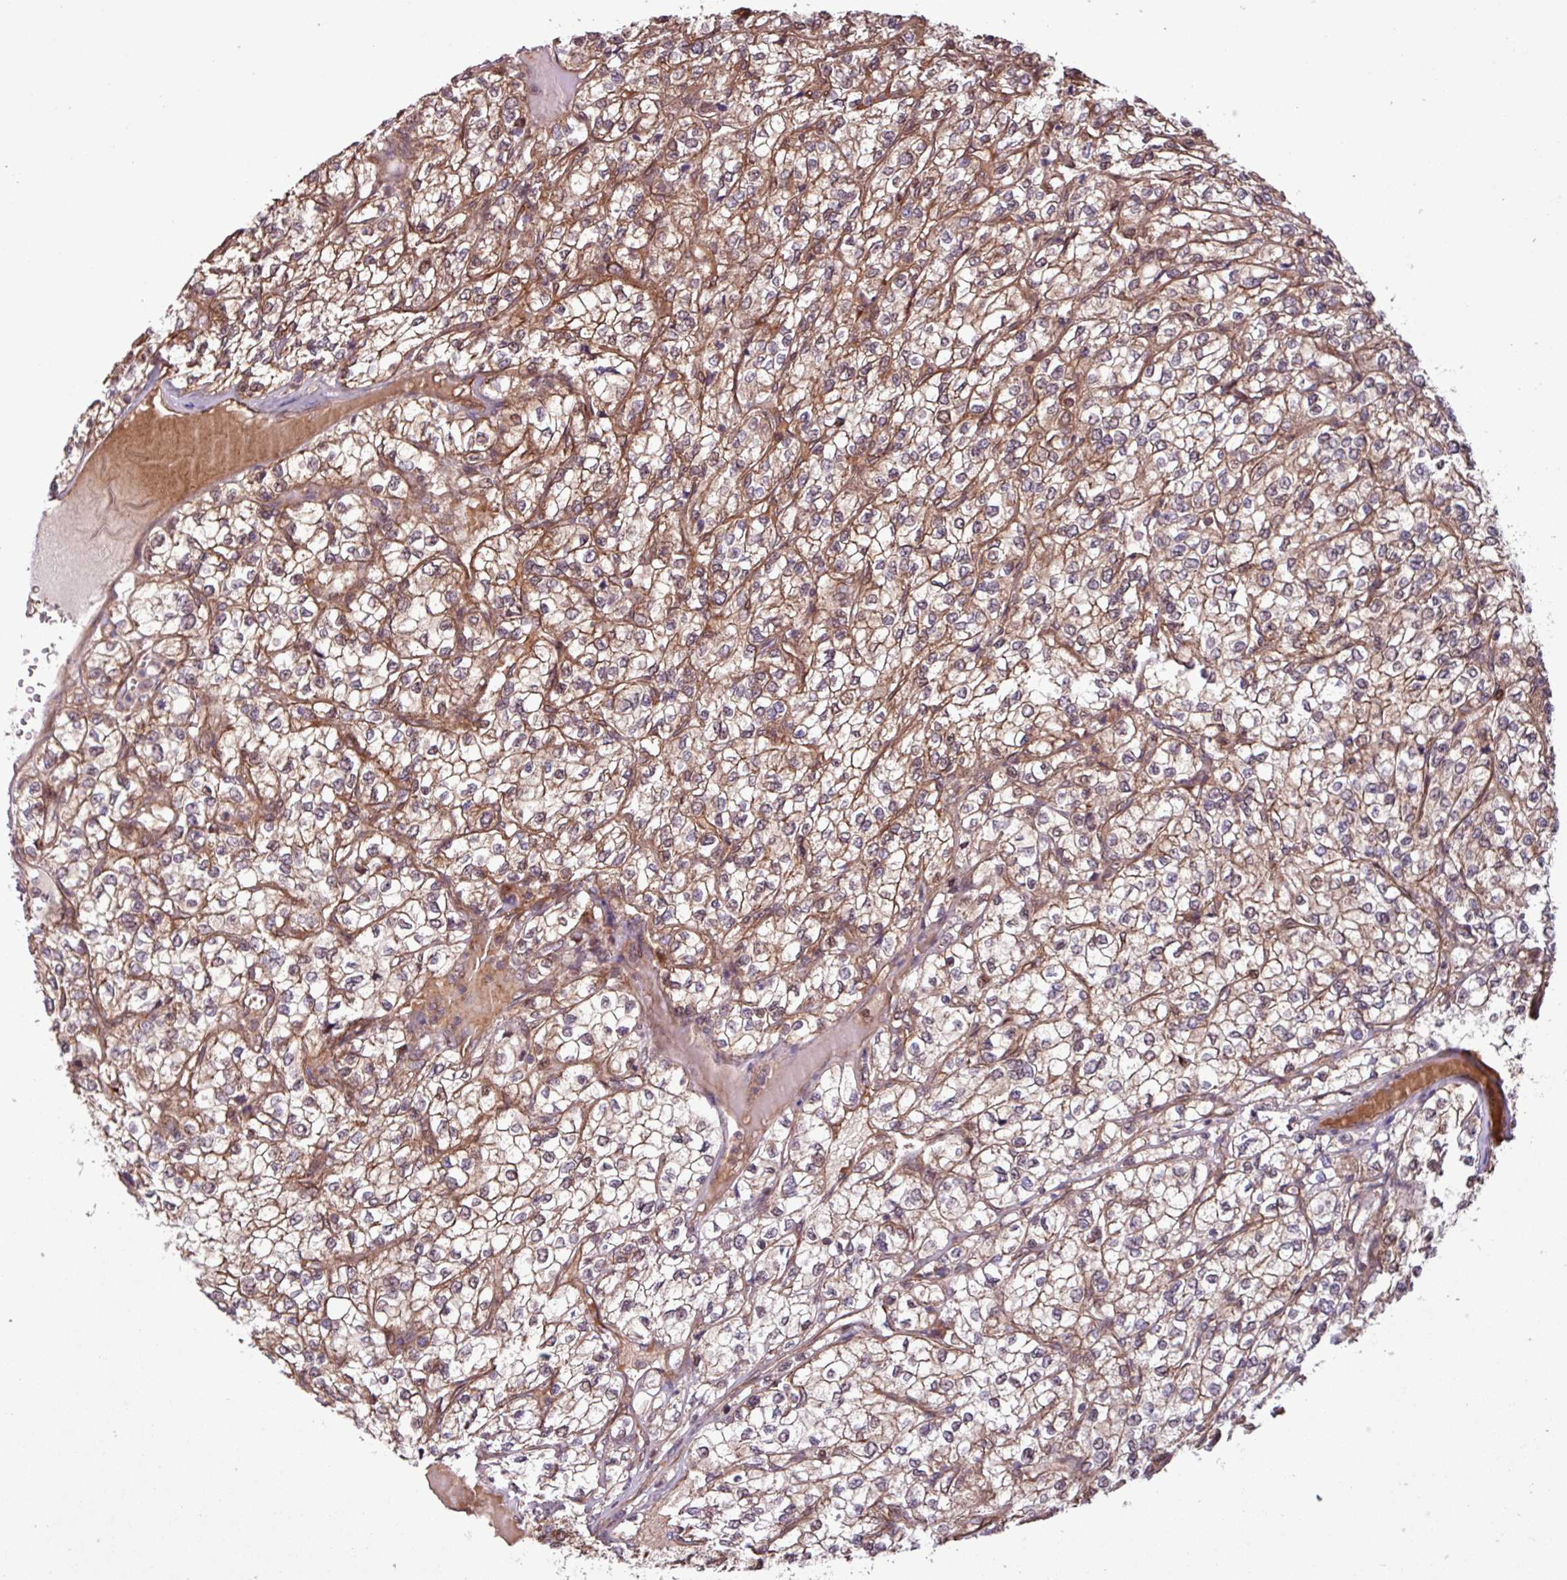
{"staining": {"intensity": "moderate", "quantity": ">75%", "location": "cytoplasmic/membranous"}, "tissue": "renal cancer", "cell_type": "Tumor cells", "image_type": "cancer", "snomed": [{"axis": "morphology", "description": "Adenocarcinoma, NOS"}, {"axis": "topography", "description": "Kidney"}], "caption": "Tumor cells display medium levels of moderate cytoplasmic/membranous expression in about >75% of cells in human adenocarcinoma (renal). (Brightfield microscopy of DAB IHC at high magnification).", "gene": "PDPR", "patient": {"sex": "male", "age": 80}}